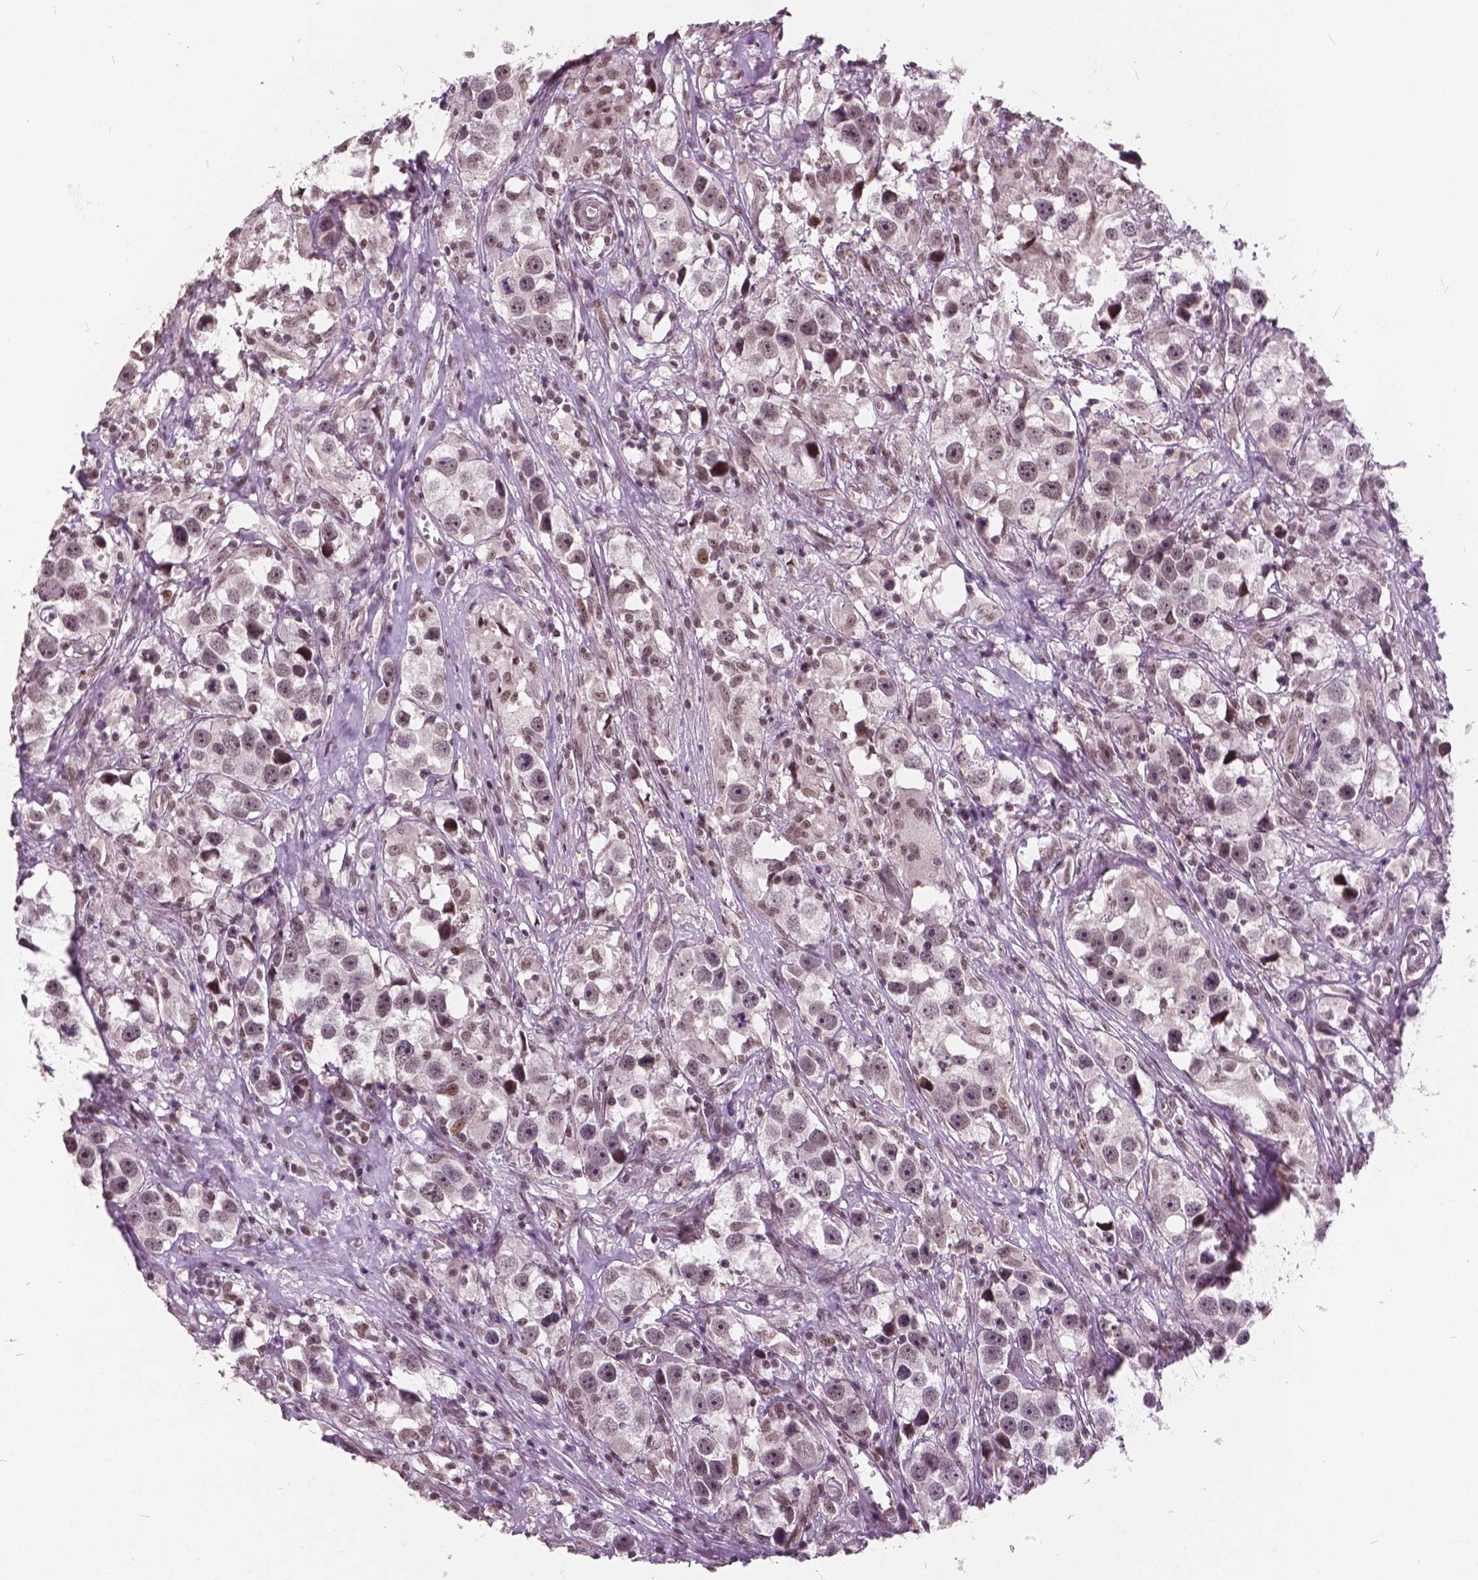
{"staining": {"intensity": "moderate", "quantity": "25%-75%", "location": "nuclear"}, "tissue": "testis cancer", "cell_type": "Tumor cells", "image_type": "cancer", "snomed": [{"axis": "morphology", "description": "Seminoma, NOS"}, {"axis": "topography", "description": "Testis"}], "caption": "Immunohistochemistry (IHC) (DAB) staining of human testis seminoma exhibits moderate nuclear protein staining in about 25%-75% of tumor cells.", "gene": "GPS2", "patient": {"sex": "male", "age": 49}}